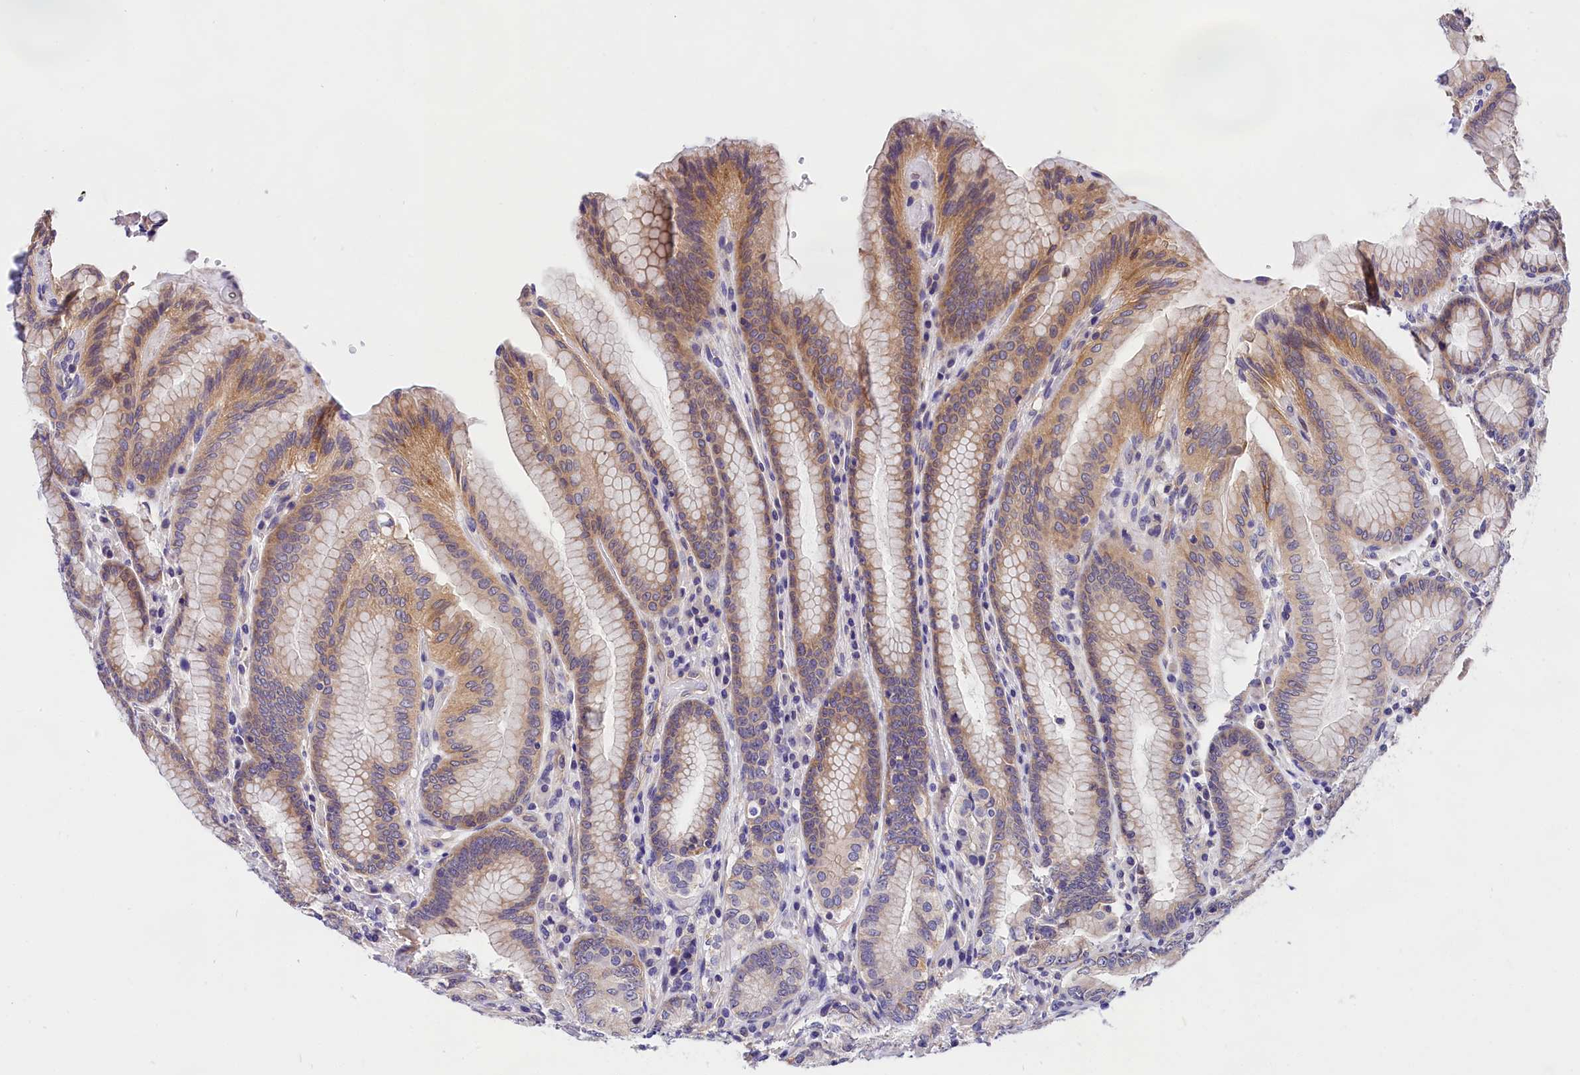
{"staining": {"intensity": "moderate", "quantity": "25%-75%", "location": "cytoplasmic/membranous"}, "tissue": "stomach", "cell_type": "Glandular cells", "image_type": "normal", "snomed": [{"axis": "morphology", "description": "Normal tissue, NOS"}, {"axis": "topography", "description": "Stomach, upper"}, {"axis": "topography", "description": "Stomach, lower"}], "caption": "Protein expression by IHC exhibits moderate cytoplasmic/membranous positivity in approximately 25%-75% of glandular cells in benign stomach. (brown staining indicates protein expression, while blue staining denotes nuclei).", "gene": "OAS3", "patient": {"sex": "female", "age": 76}}